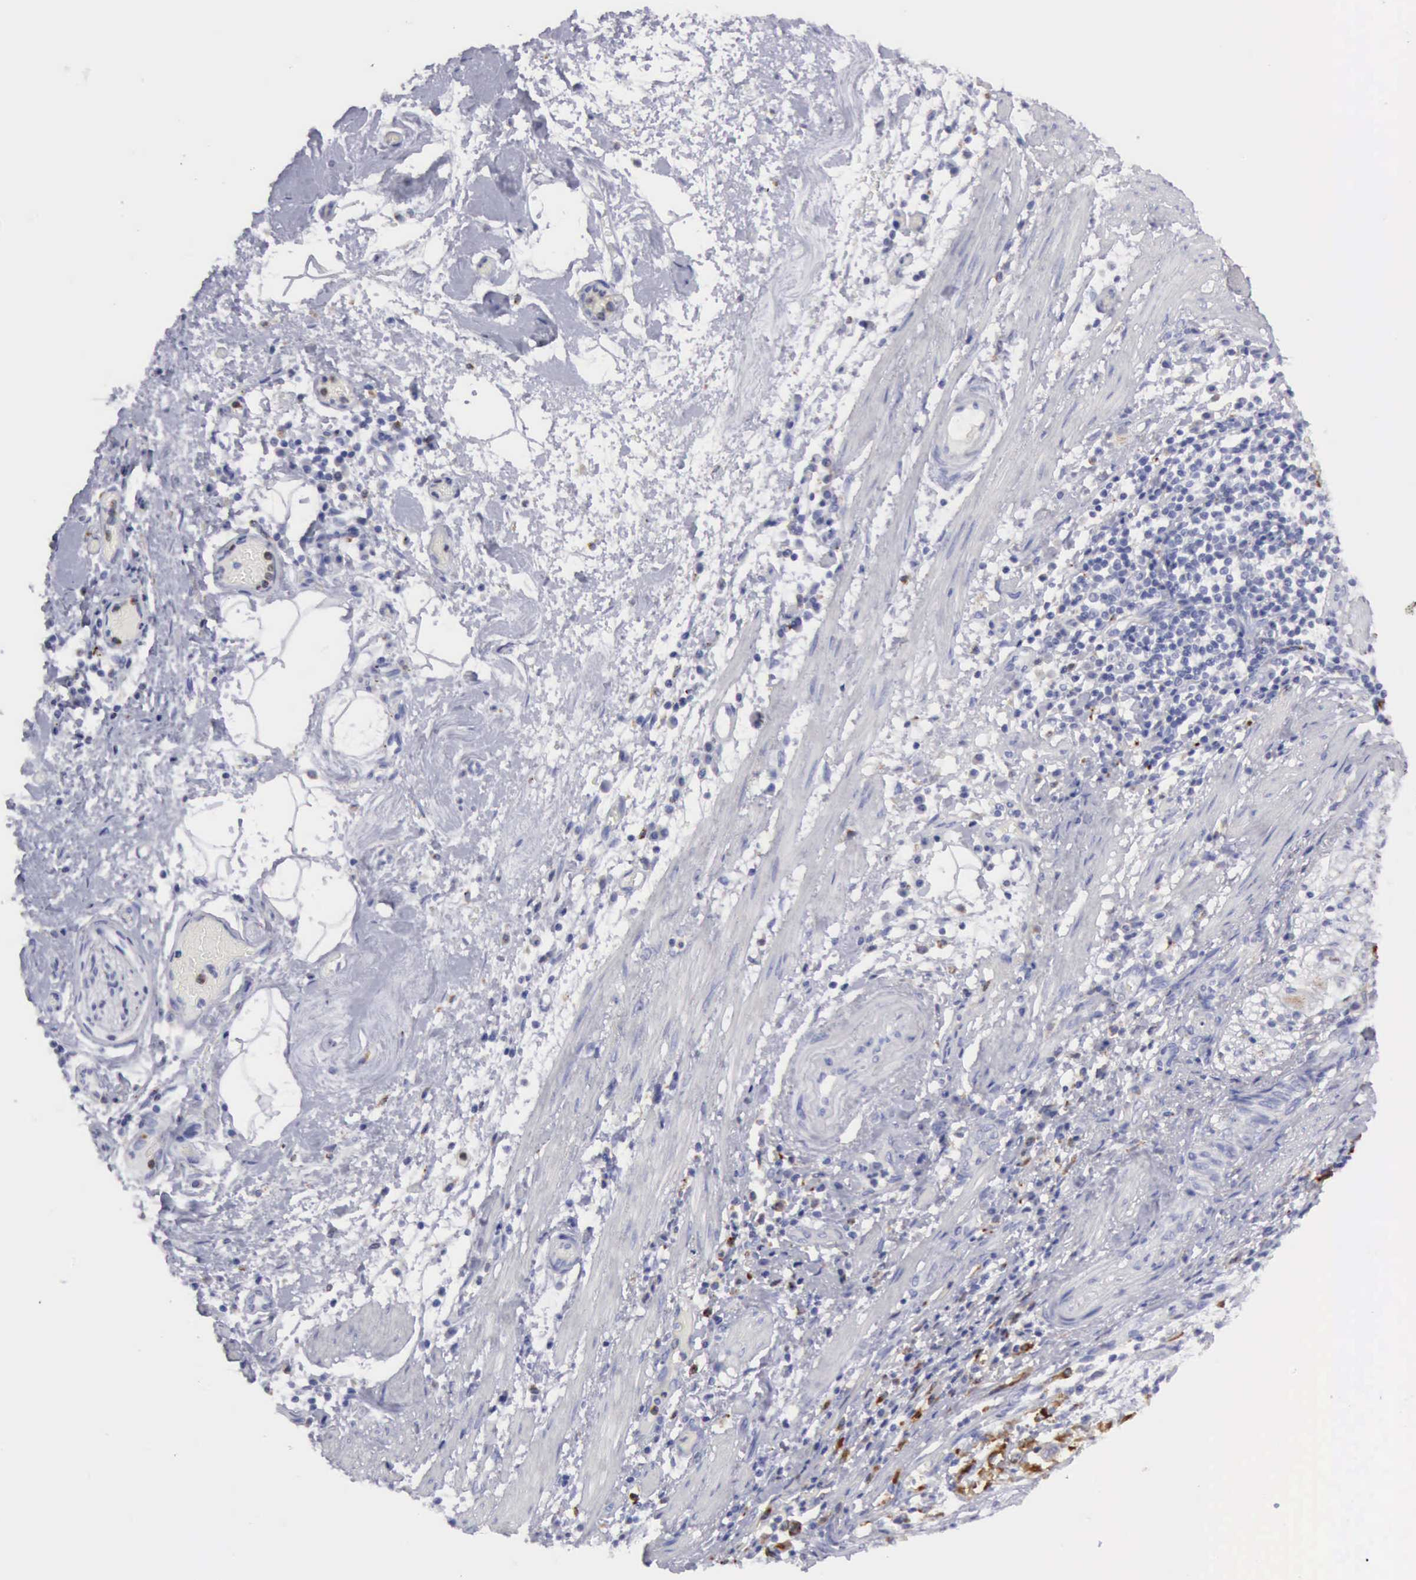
{"staining": {"intensity": "weak", "quantity": "25%-75%", "location": "cytoplasmic/membranous"}, "tissue": "stomach cancer", "cell_type": "Tumor cells", "image_type": "cancer", "snomed": [{"axis": "morphology", "description": "Adenocarcinoma, NOS"}, {"axis": "topography", "description": "Stomach, lower"}], "caption": "IHC (DAB) staining of human stomach adenocarcinoma exhibits weak cytoplasmic/membranous protein positivity in about 25%-75% of tumor cells.", "gene": "CTSS", "patient": {"sex": "female", "age": 86}}